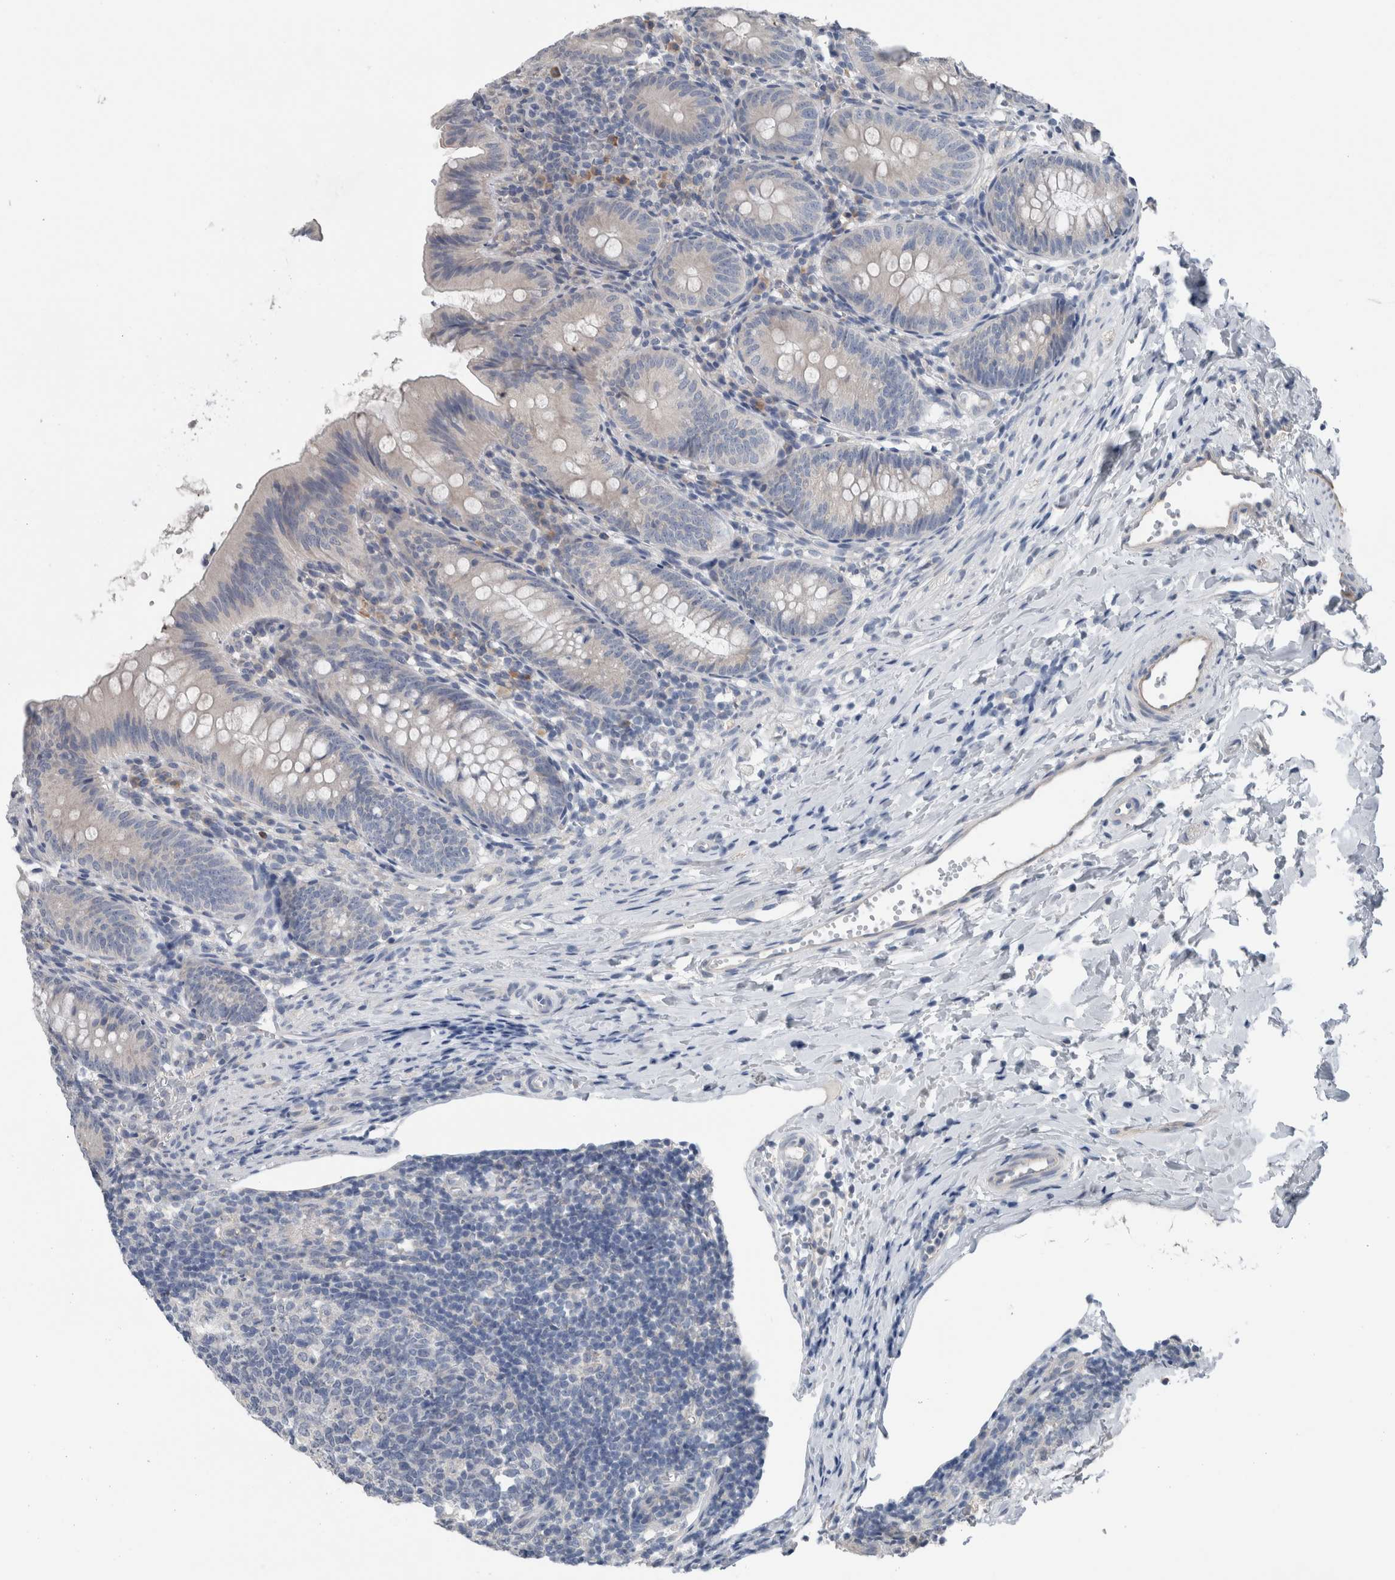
{"staining": {"intensity": "negative", "quantity": "none", "location": "none"}, "tissue": "appendix", "cell_type": "Glandular cells", "image_type": "normal", "snomed": [{"axis": "morphology", "description": "Normal tissue, NOS"}, {"axis": "topography", "description": "Appendix"}], "caption": "Glandular cells show no significant protein staining in normal appendix.", "gene": "CRNN", "patient": {"sex": "male", "age": 1}}